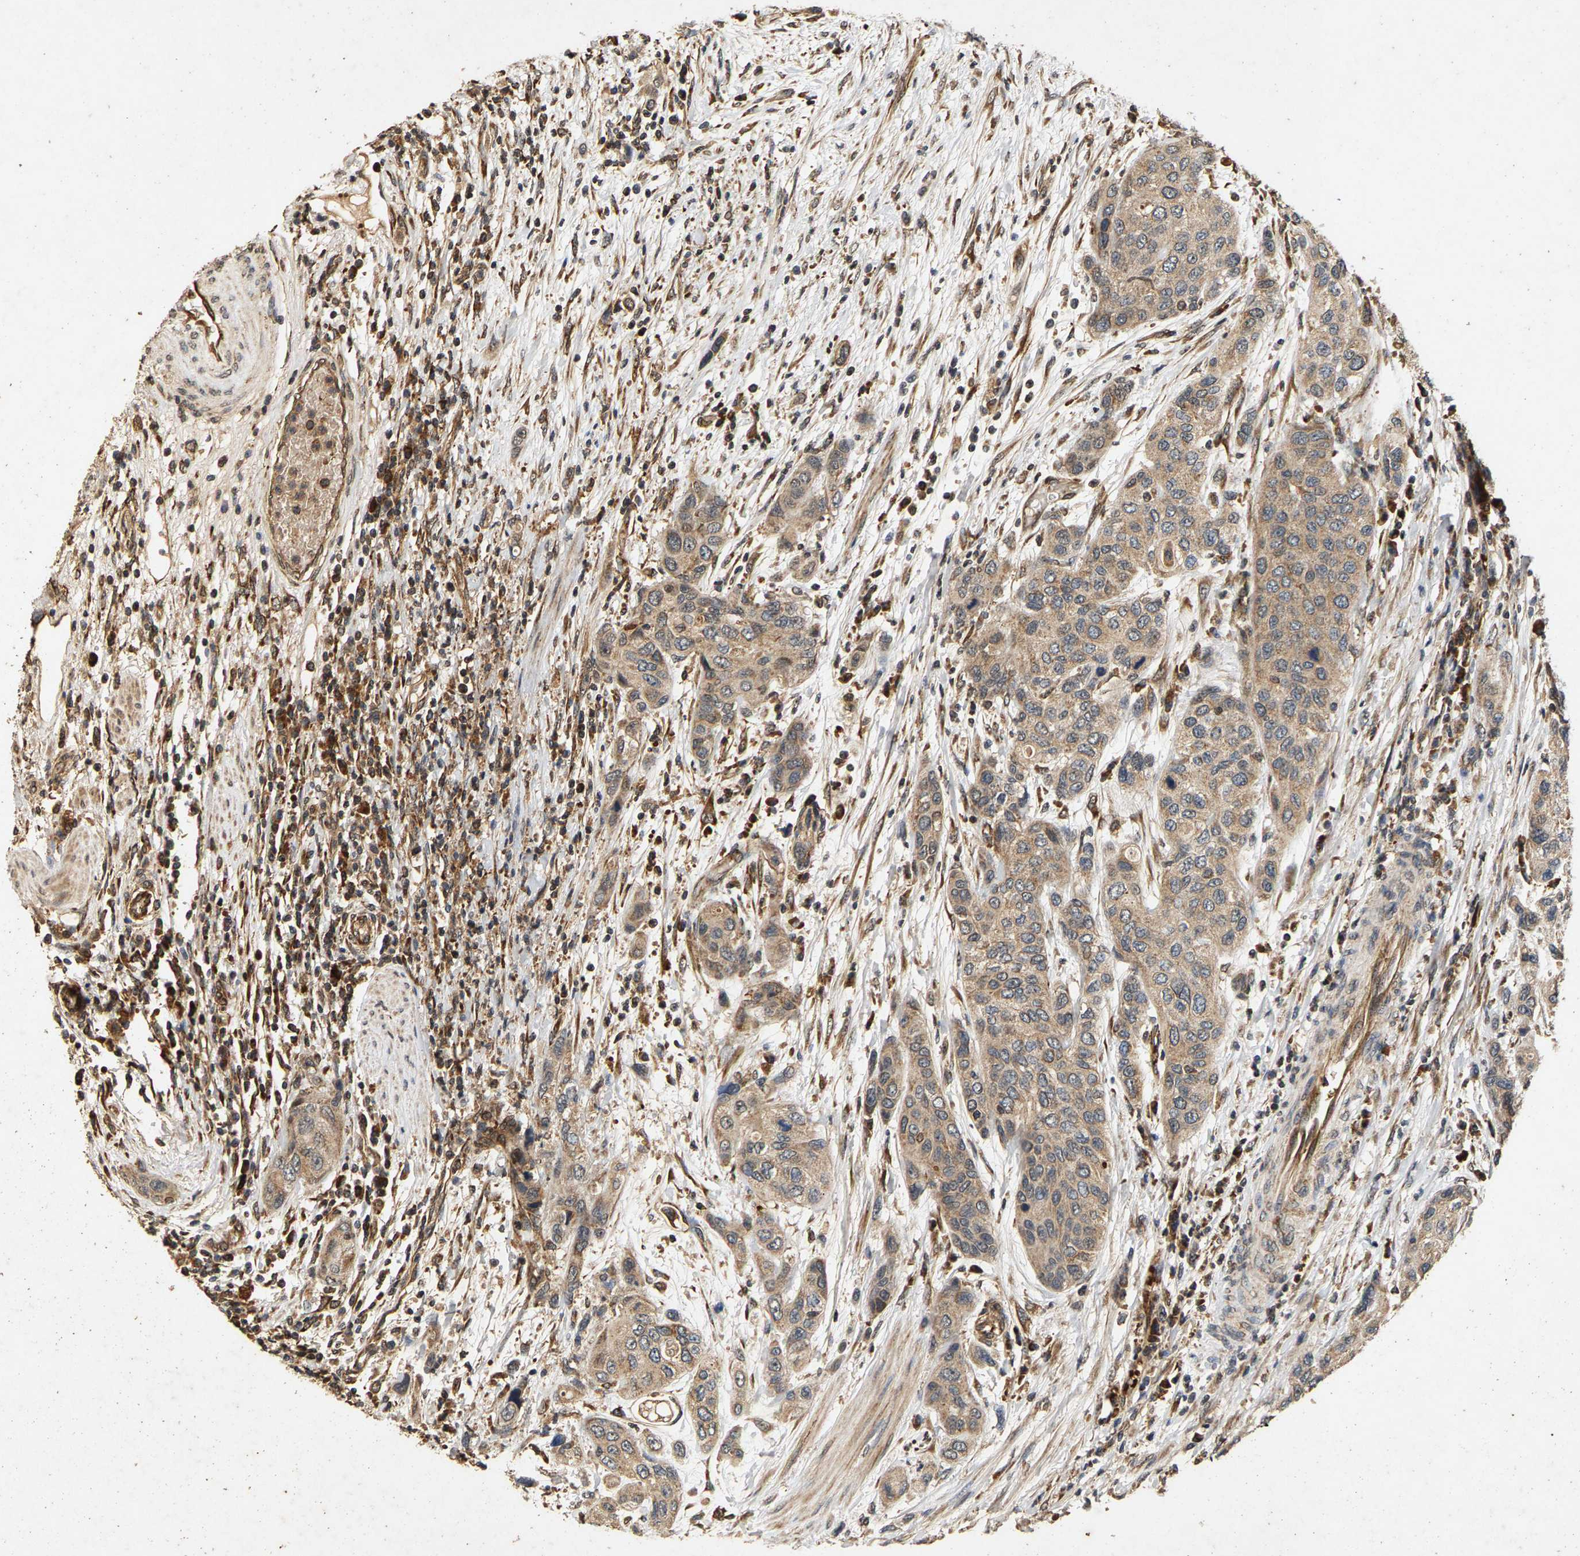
{"staining": {"intensity": "weak", "quantity": ">75%", "location": "cytoplasmic/membranous"}, "tissue": "urothelial cancer", "cell_type": "Tumor cells", "image_type": "cancer", "snomed": [{"axis": "morphology", "description": "Urothelial carcinoma, High grade"}, {"axis": "topography", "description": "Urinary bladder"}], "caption": "The image displays staining of high-grade urothelial carcinoma, revealing weak cytoplasmic/membranous protein staining (brown color) within tumor cells.", "gene": "CIDEC", "patient": {"sex": "female", "age": 56}}